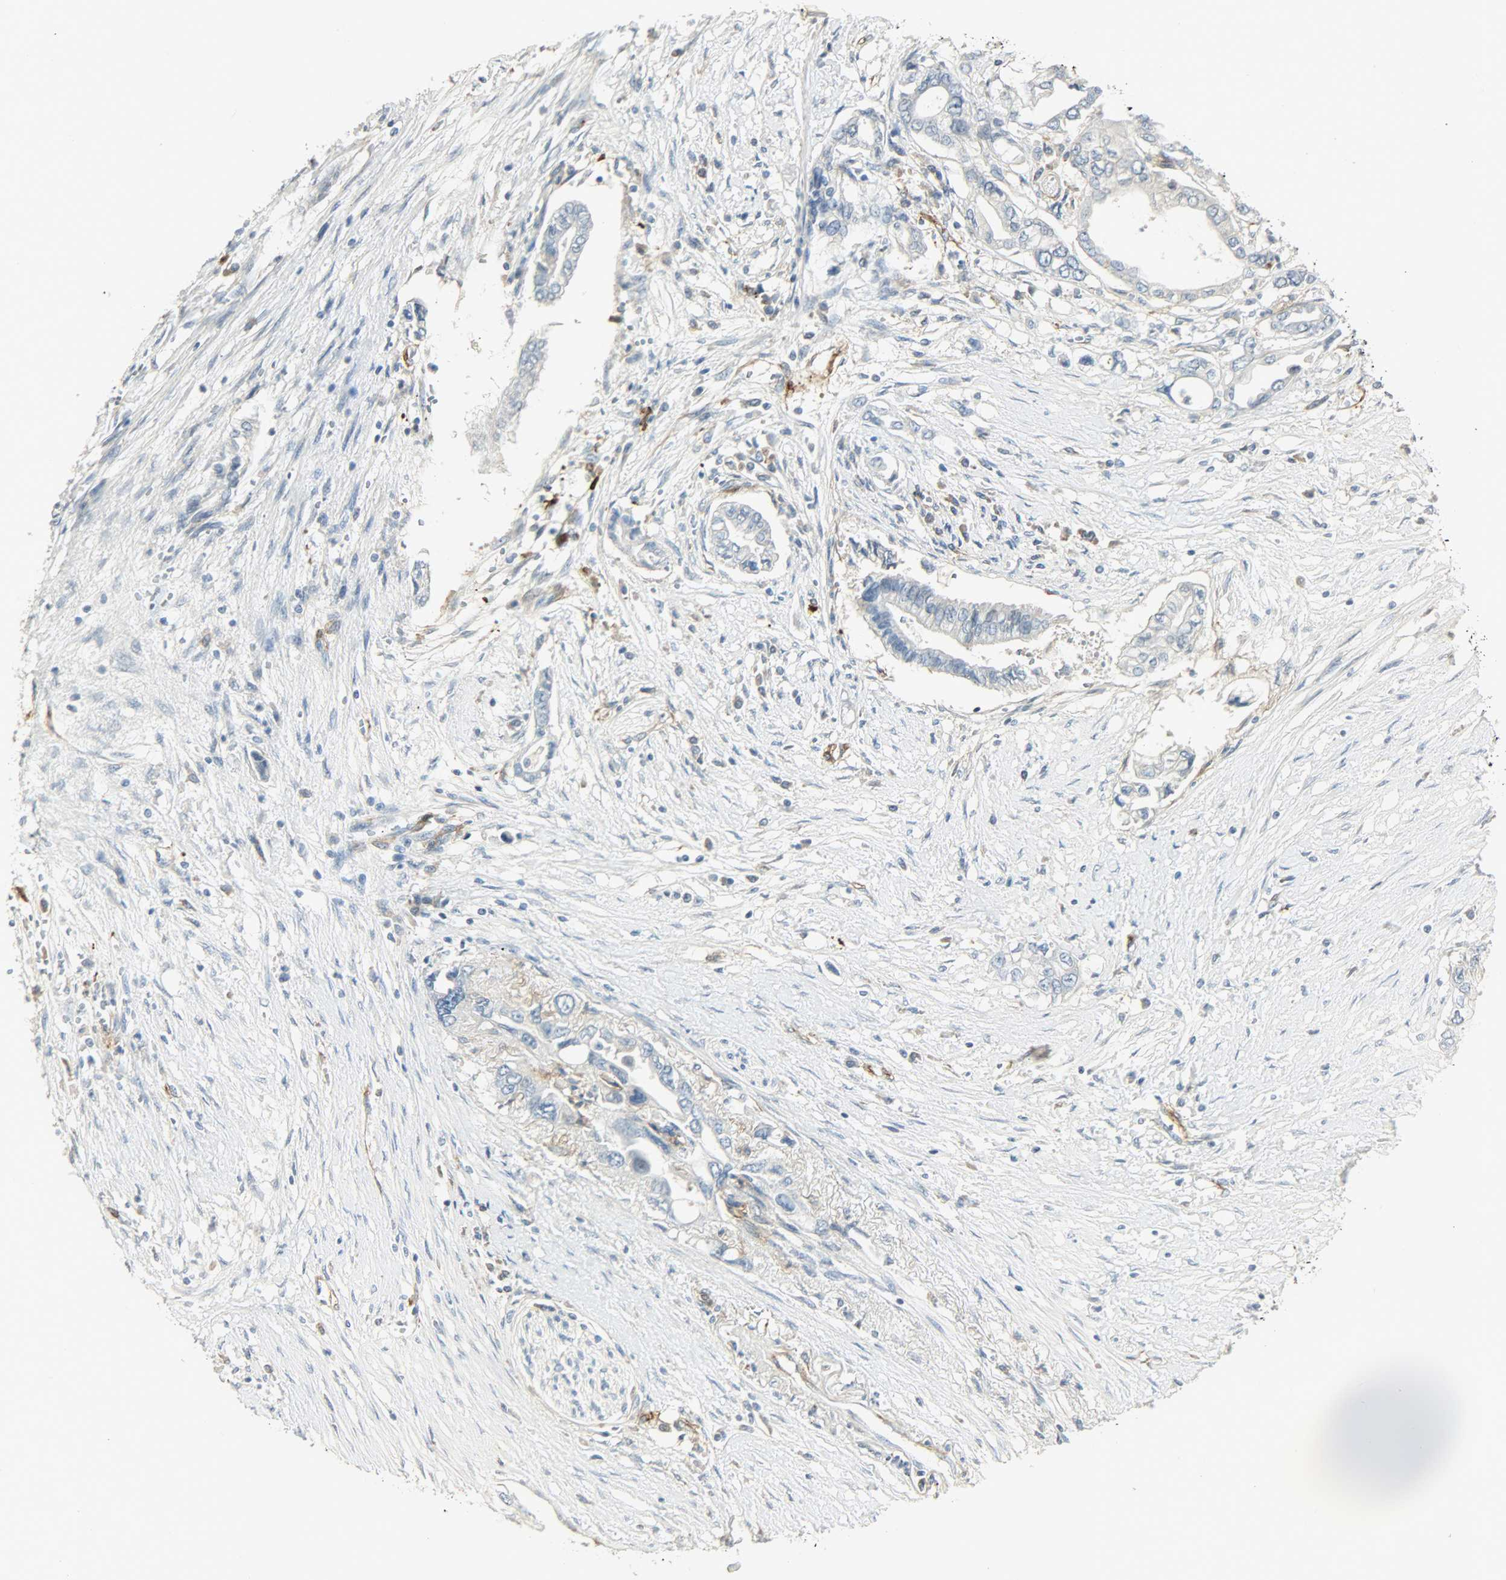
{"staining": {"intensity": "negative", "quantity": "none", "location": "none"}, "tissue": "pancreatic cancer", "cell_type": "Tumor cells", "image_type": "cancer", "snomed": [{"axis": "morphology", "description": "Adenocarcinoma, NOS"}, {"axis": "topography", "description": "Pancreas"}], "caption": "Photomicrograph shows no protein expression in tumor cells of pancreatic cancer (adenocarcinoma) tissue.", "gene": "ENPEP", "patient": {"sex": "female", "age": 57}}